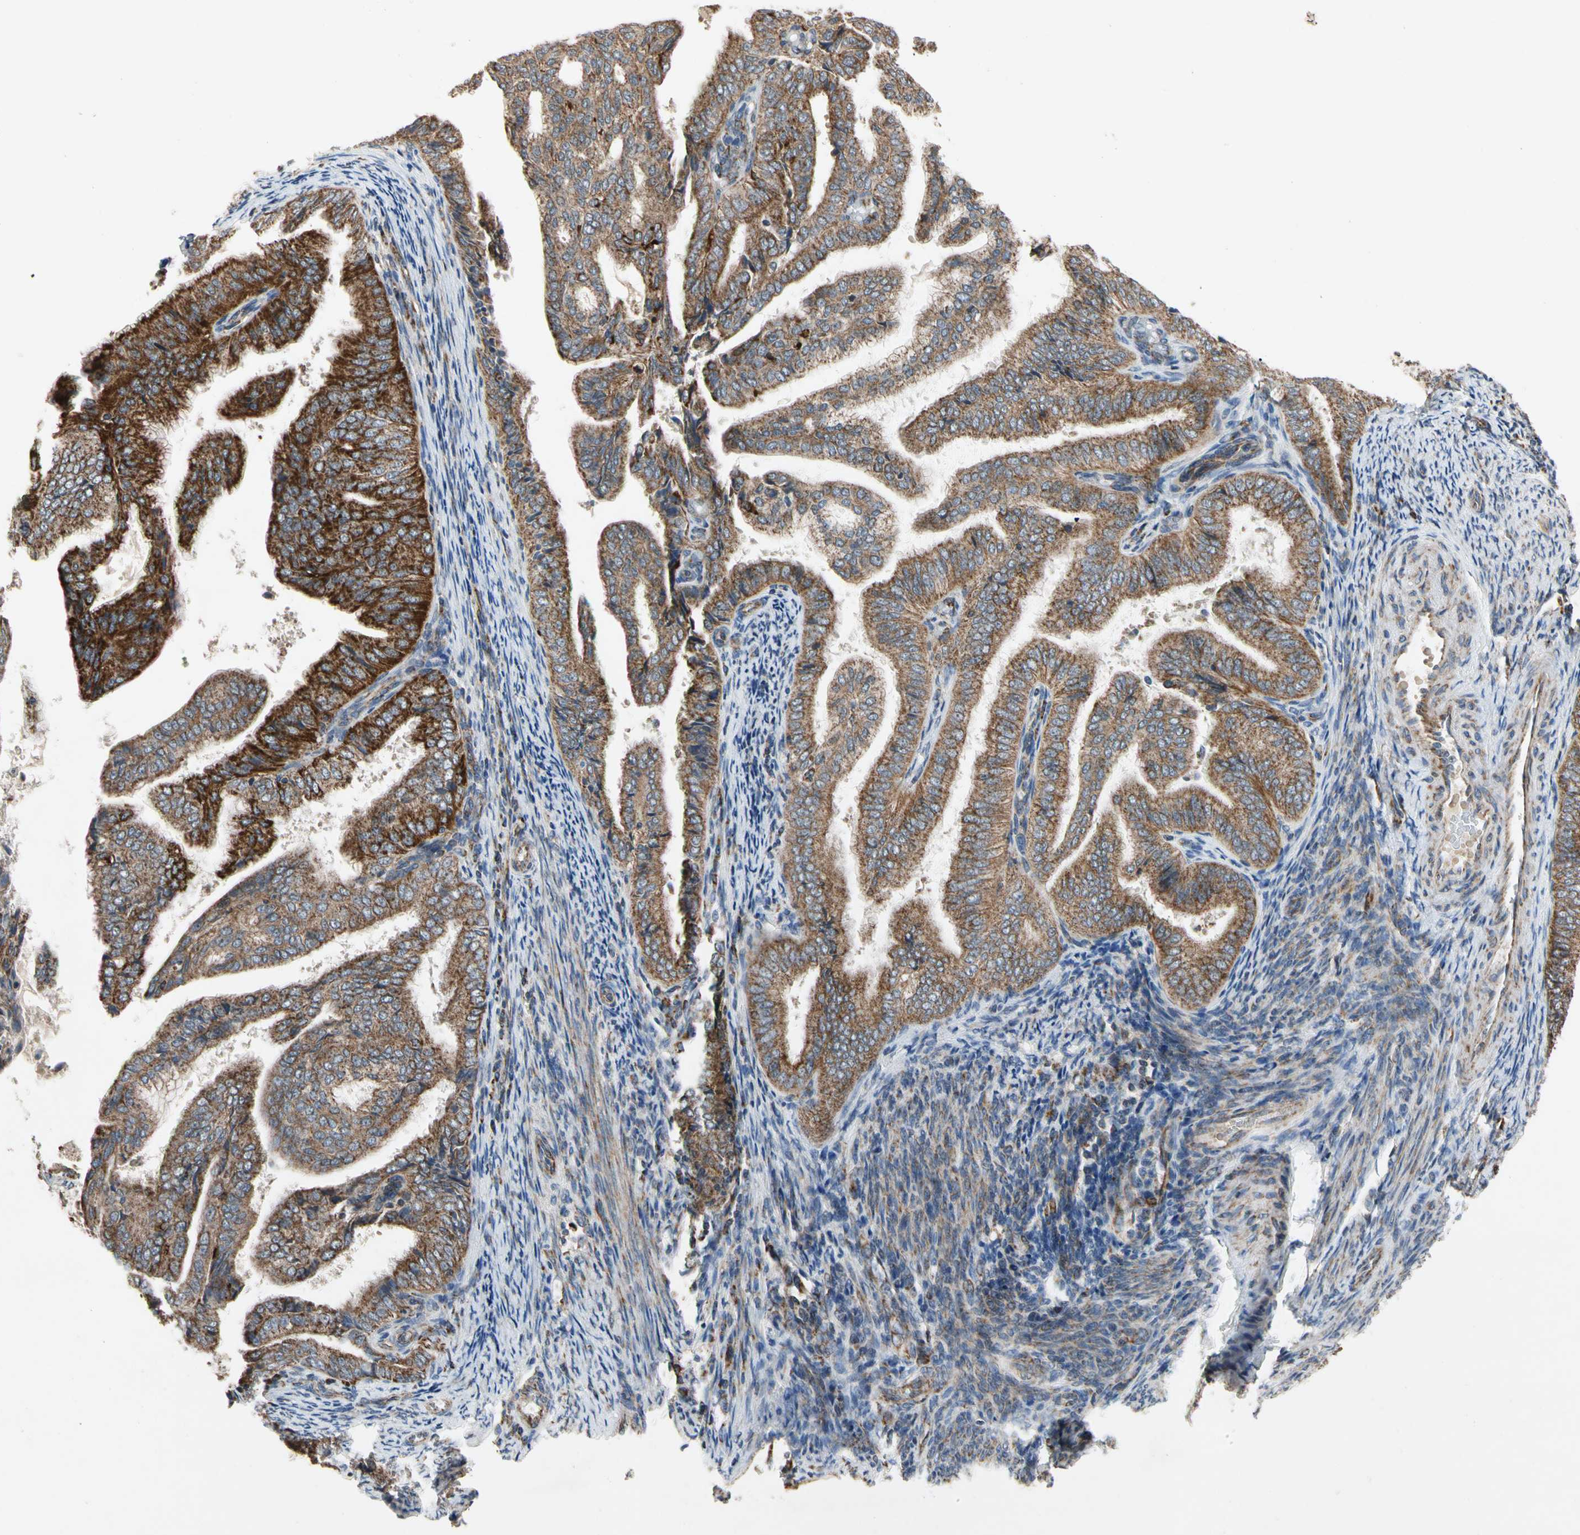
{"staining": {"intensity": "strong", "quantity": ">75%", "location": "cytoplasmic/membranous"}, "tissue": "endometrial cancer", "cell_type": "Tumor cells", "image_type": "cancer", "snomed": [{"axis": "morphology", "description": "Adenocarcinoma, NOS"}, {"axis": "topography", "description": "Endometrium"}], "caption": "Tumor cells show strong cytoplasmic/membranous positivity in approximately >75% of cells in adenocarcinoma (endometrial).", "gene": "GPD2", "patient": {"sex": "female", "age": 58}}